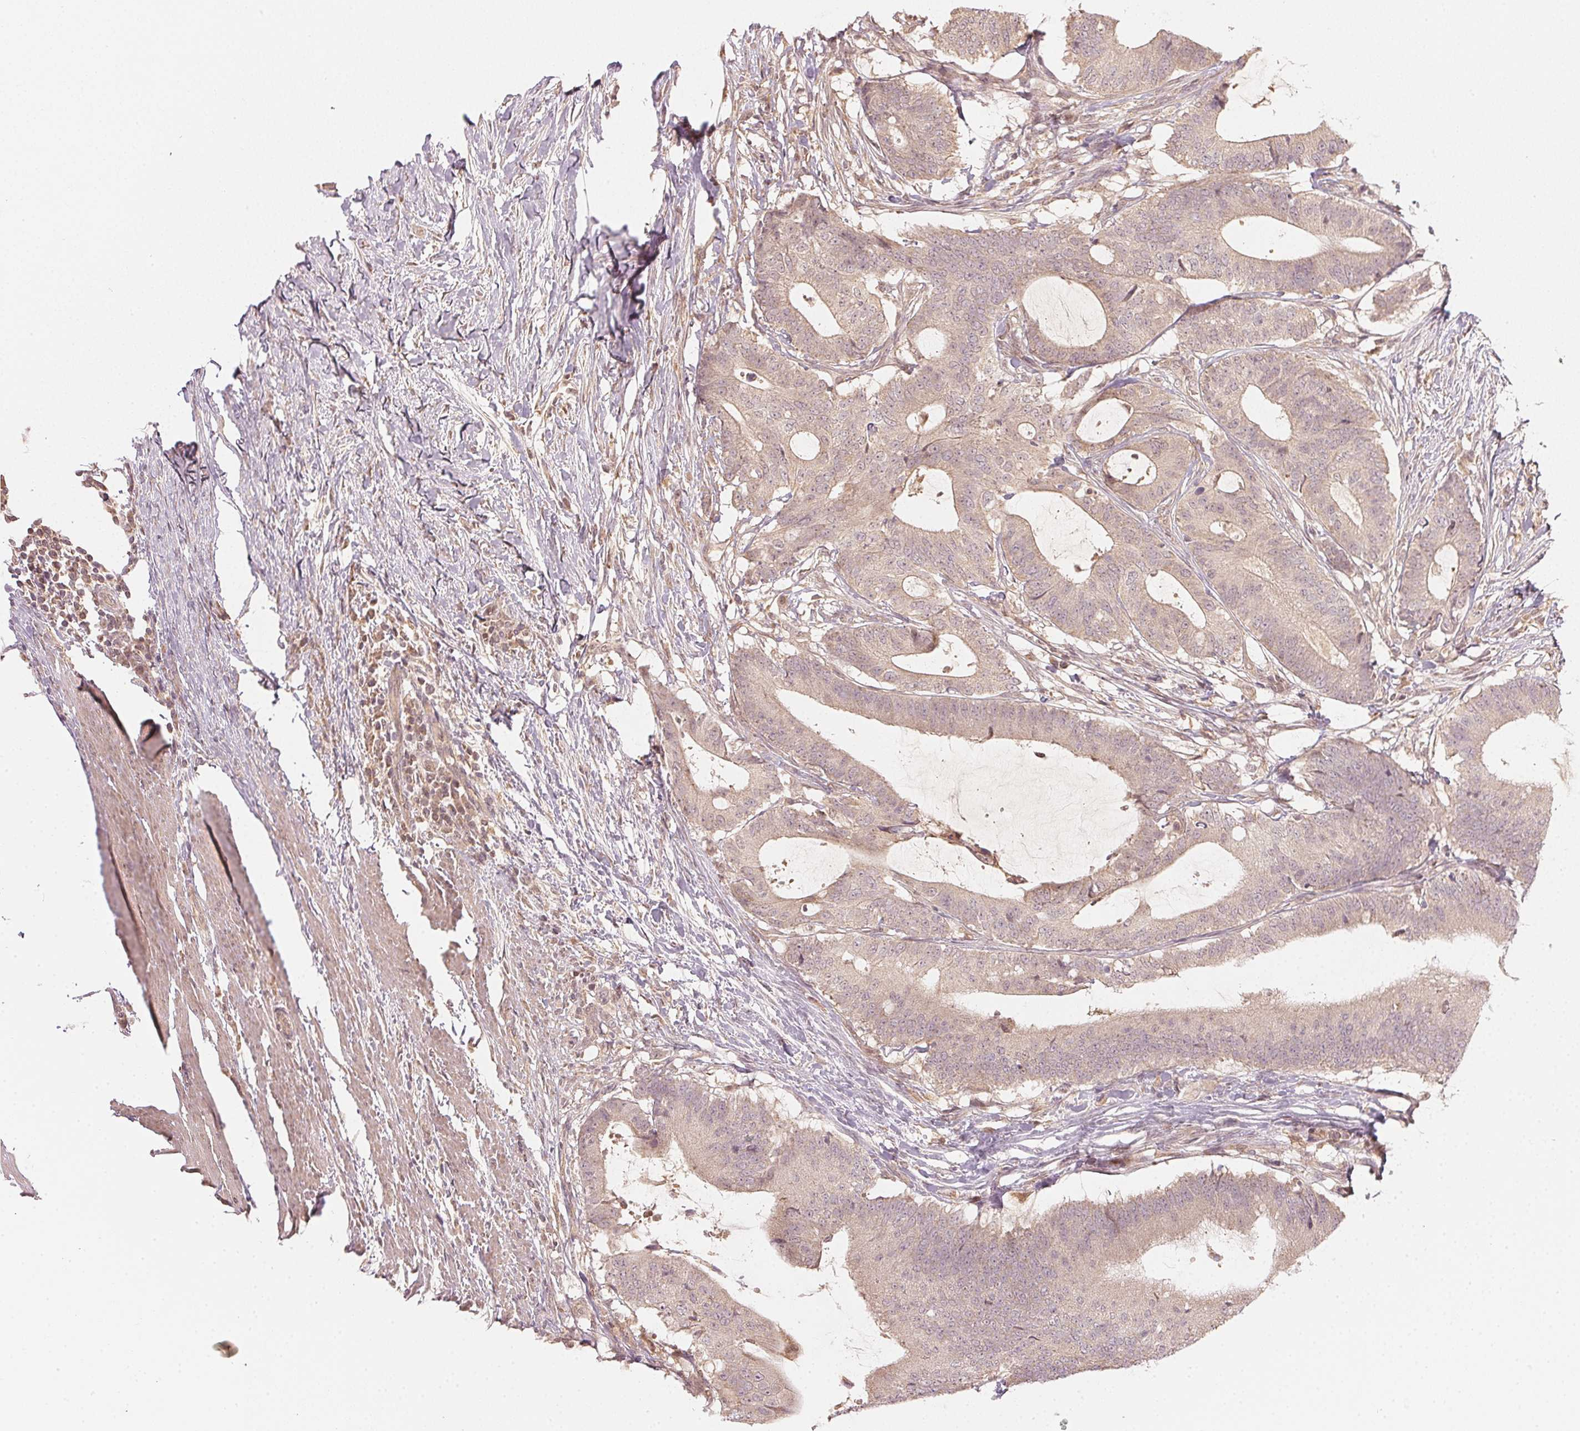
{"staining": {"intensity": "weak", "quantity": "25%-75%", "location": "cytoplasmic/membranous"}, "tissue": "colorectal cancer", "cell_type": "Tumor cells", "image_type": "cancer", "snomed": [{"axis": "morphology", "description": "Adenocarcinoma, NOS"}, {"axis": "topography", "description": "Colon"}], "caption": "High-magnification brightfield microscopy of adenocarcinoma (colorectal) stained with DAB (3,3'-diaminobenzidine) (brown) and counterstained with hematoxylin (blue). tumor cells exhibit weak cytoplasmic/membranous expression is appreciated in about25%-75% of cells. Using DAB (brown) and hematoxylin (blue) stains, captured at high magnification using brightfield microscopy.", "gene": "UBE2L3", "patient": {"sex": "female", "age": 43}}